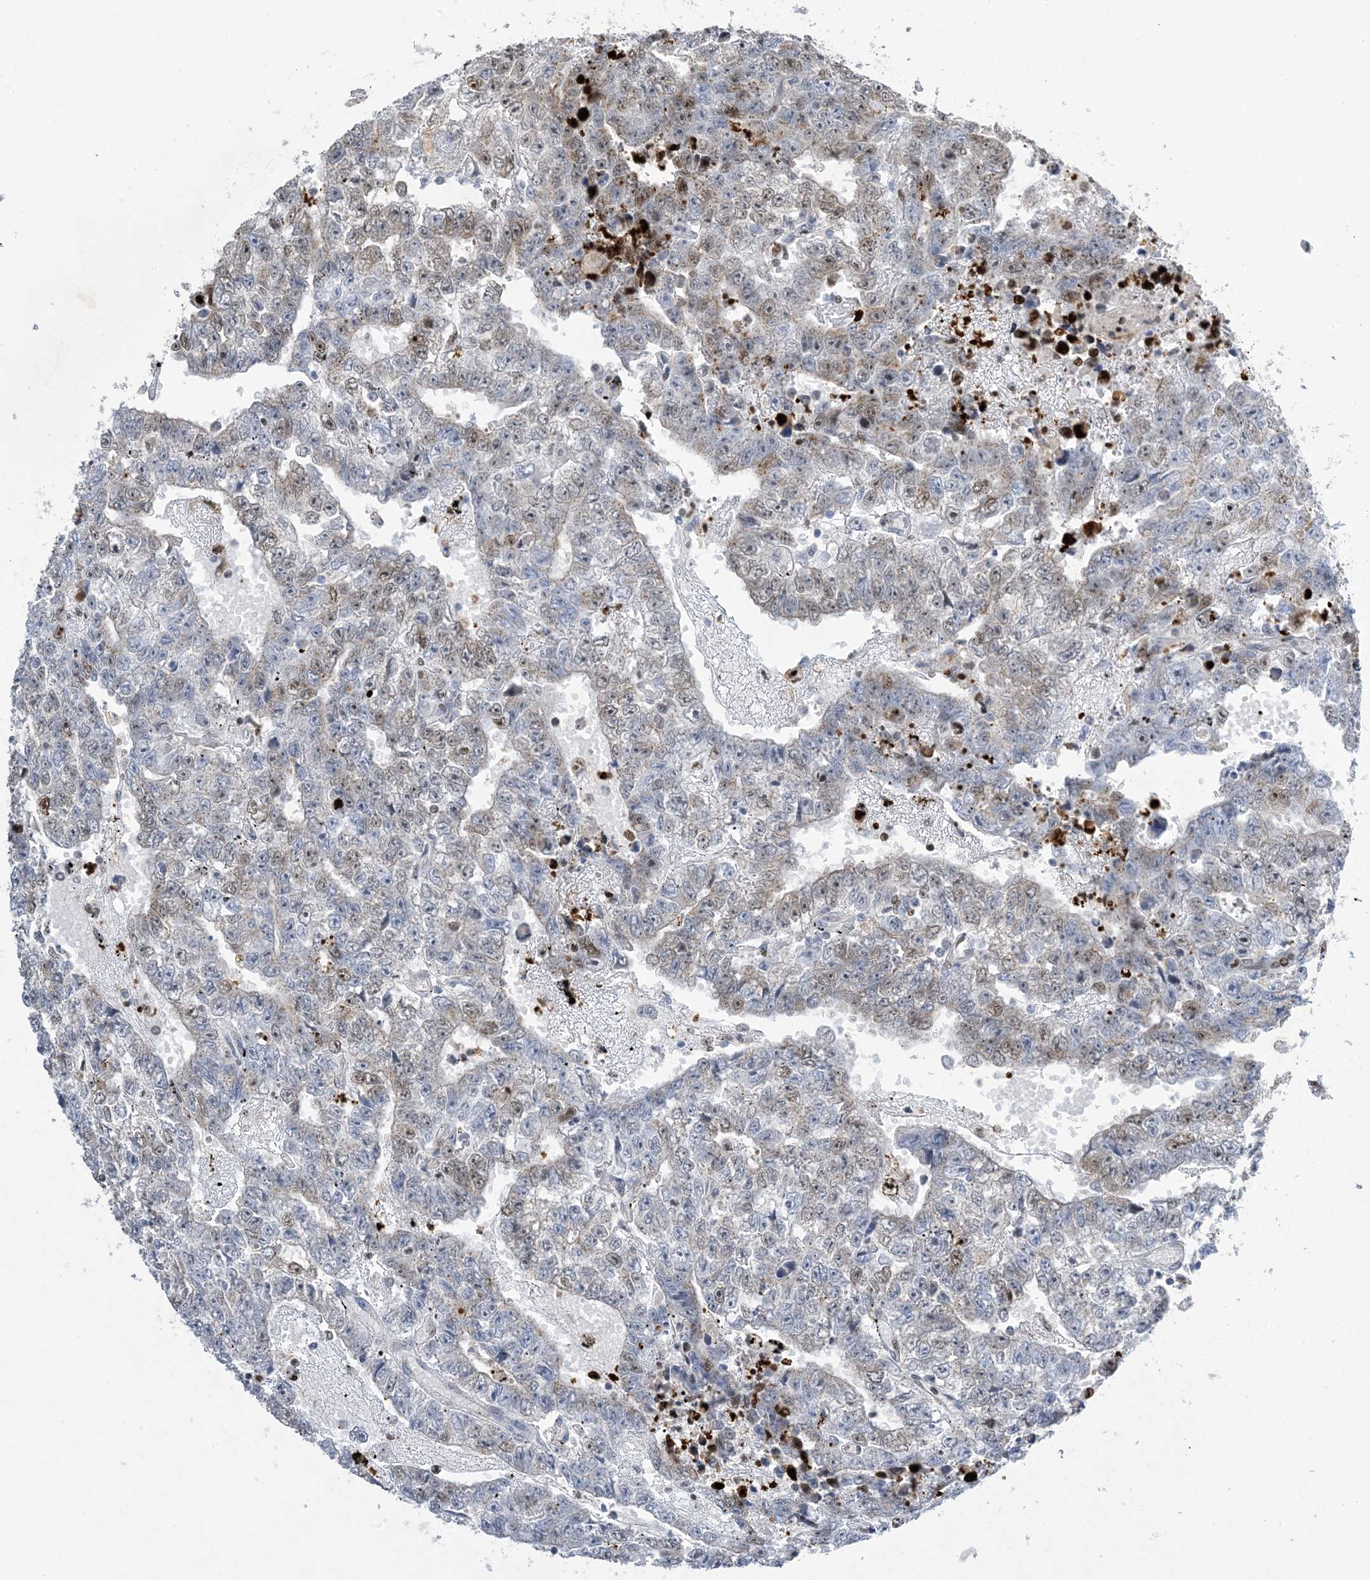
{"staining": {"intensity": "negative", "quantity": "none", "location": "none"}, "tissue": "testis cancer", "cell_type": "Tumor cells", "image_type": "cancer", "snomed": [{"axis": "morphology", "description": "Carcinoma, Embryonal, NOS"}, {"axis": "topography", "description": "Testis"}], "caption": "Testis cancer (embryonal carcinoma) stained for a protein using immunohistochemistry (IHC) reveals no expression tumor cells.", "gene": "SLC25A53", "patient": {"sex": "male", "age": 25}}